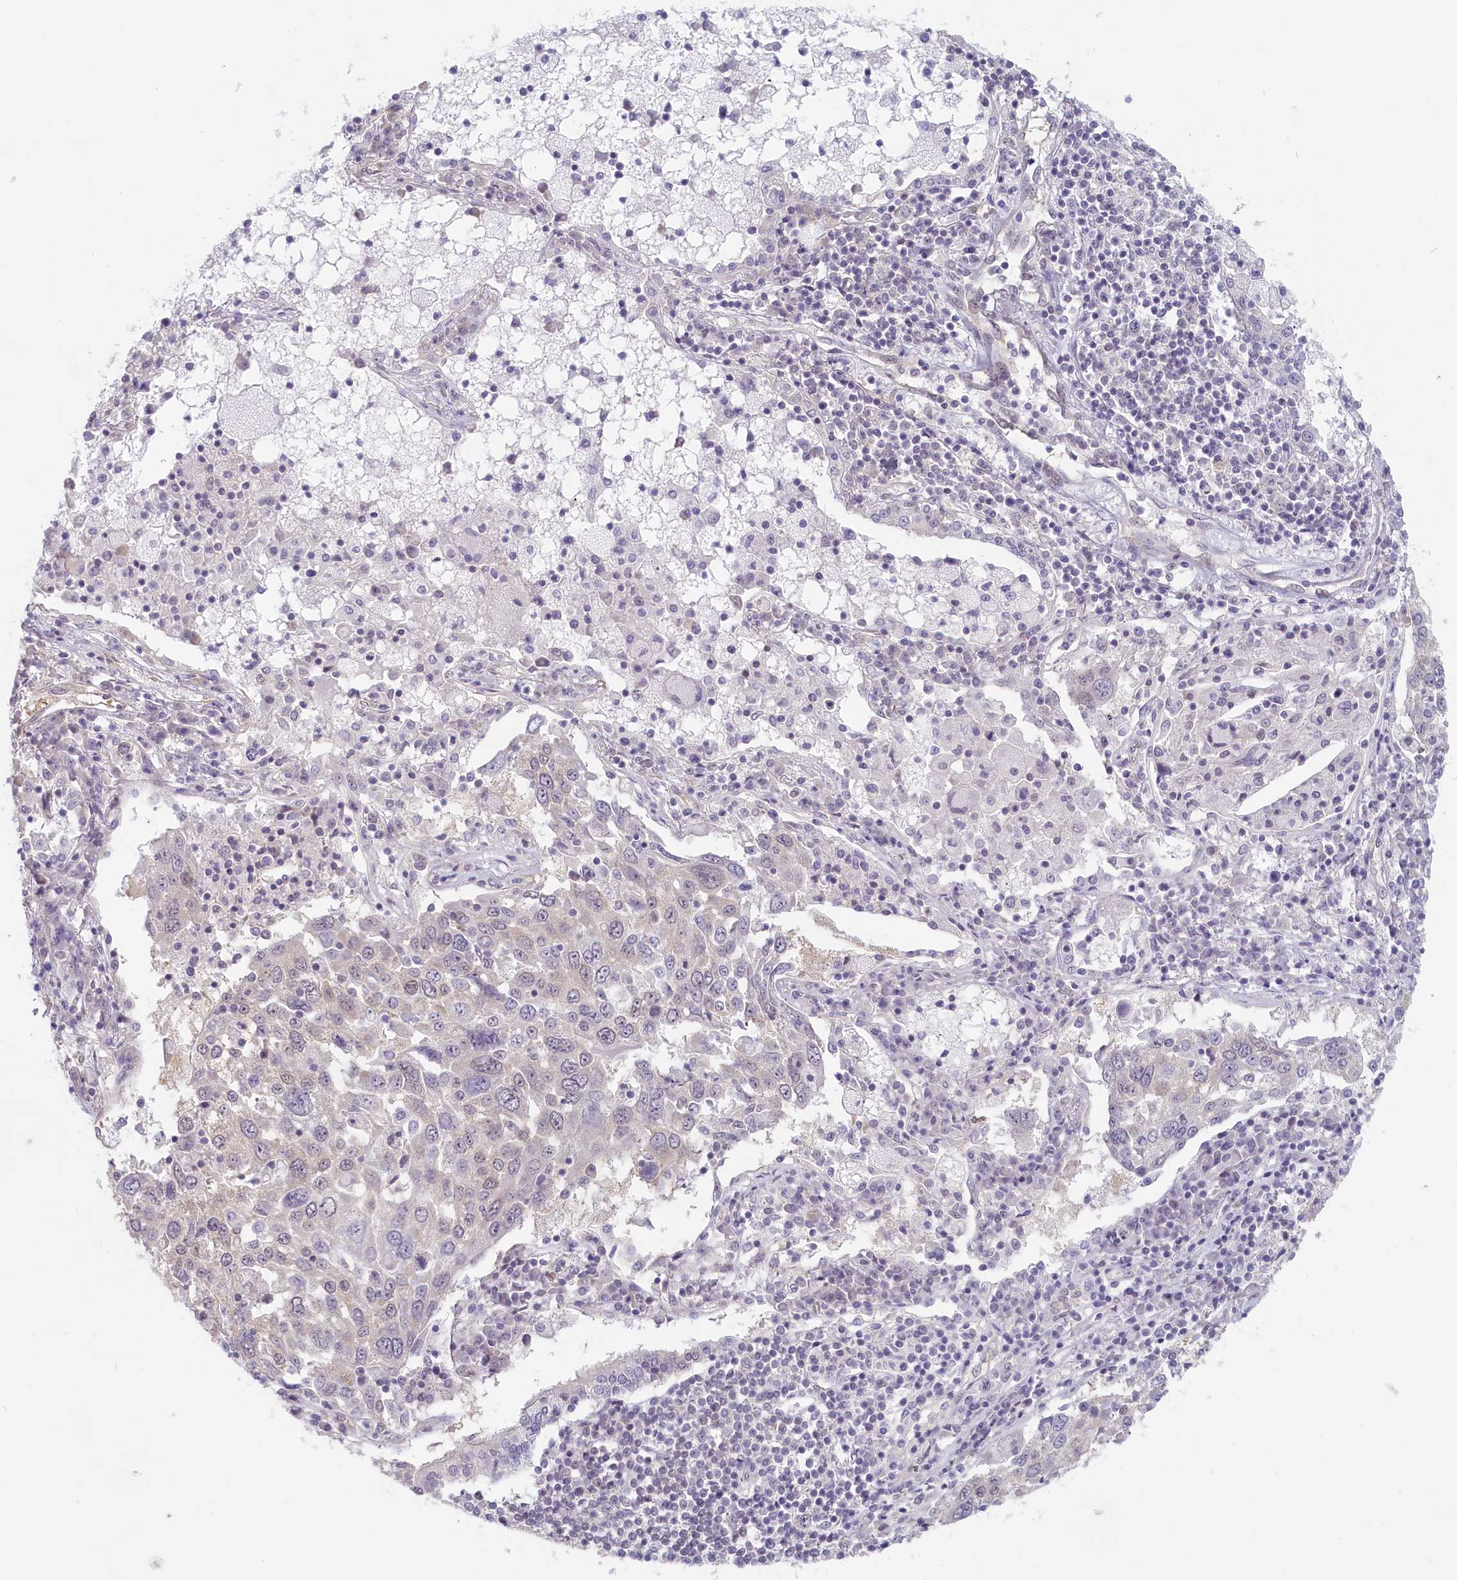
{"staining": {"intensity": "negative", "quantity": "none", "location": "none"}, "tissue": "lung cancer", "cell_type": "Tumor cells", "image_type": "cancer", "snomed": [{"axis": "morphology", "description": "Squamous cell carcinoma, NOS"}, {"axis": "topography", "description": "Lung"}], "caption": "Tumor cells are negative for brown protein staining in squamous cell carcinoma (lung).", "gene": "C19orf44", "patient": {"sex": "male", "age": 65}}